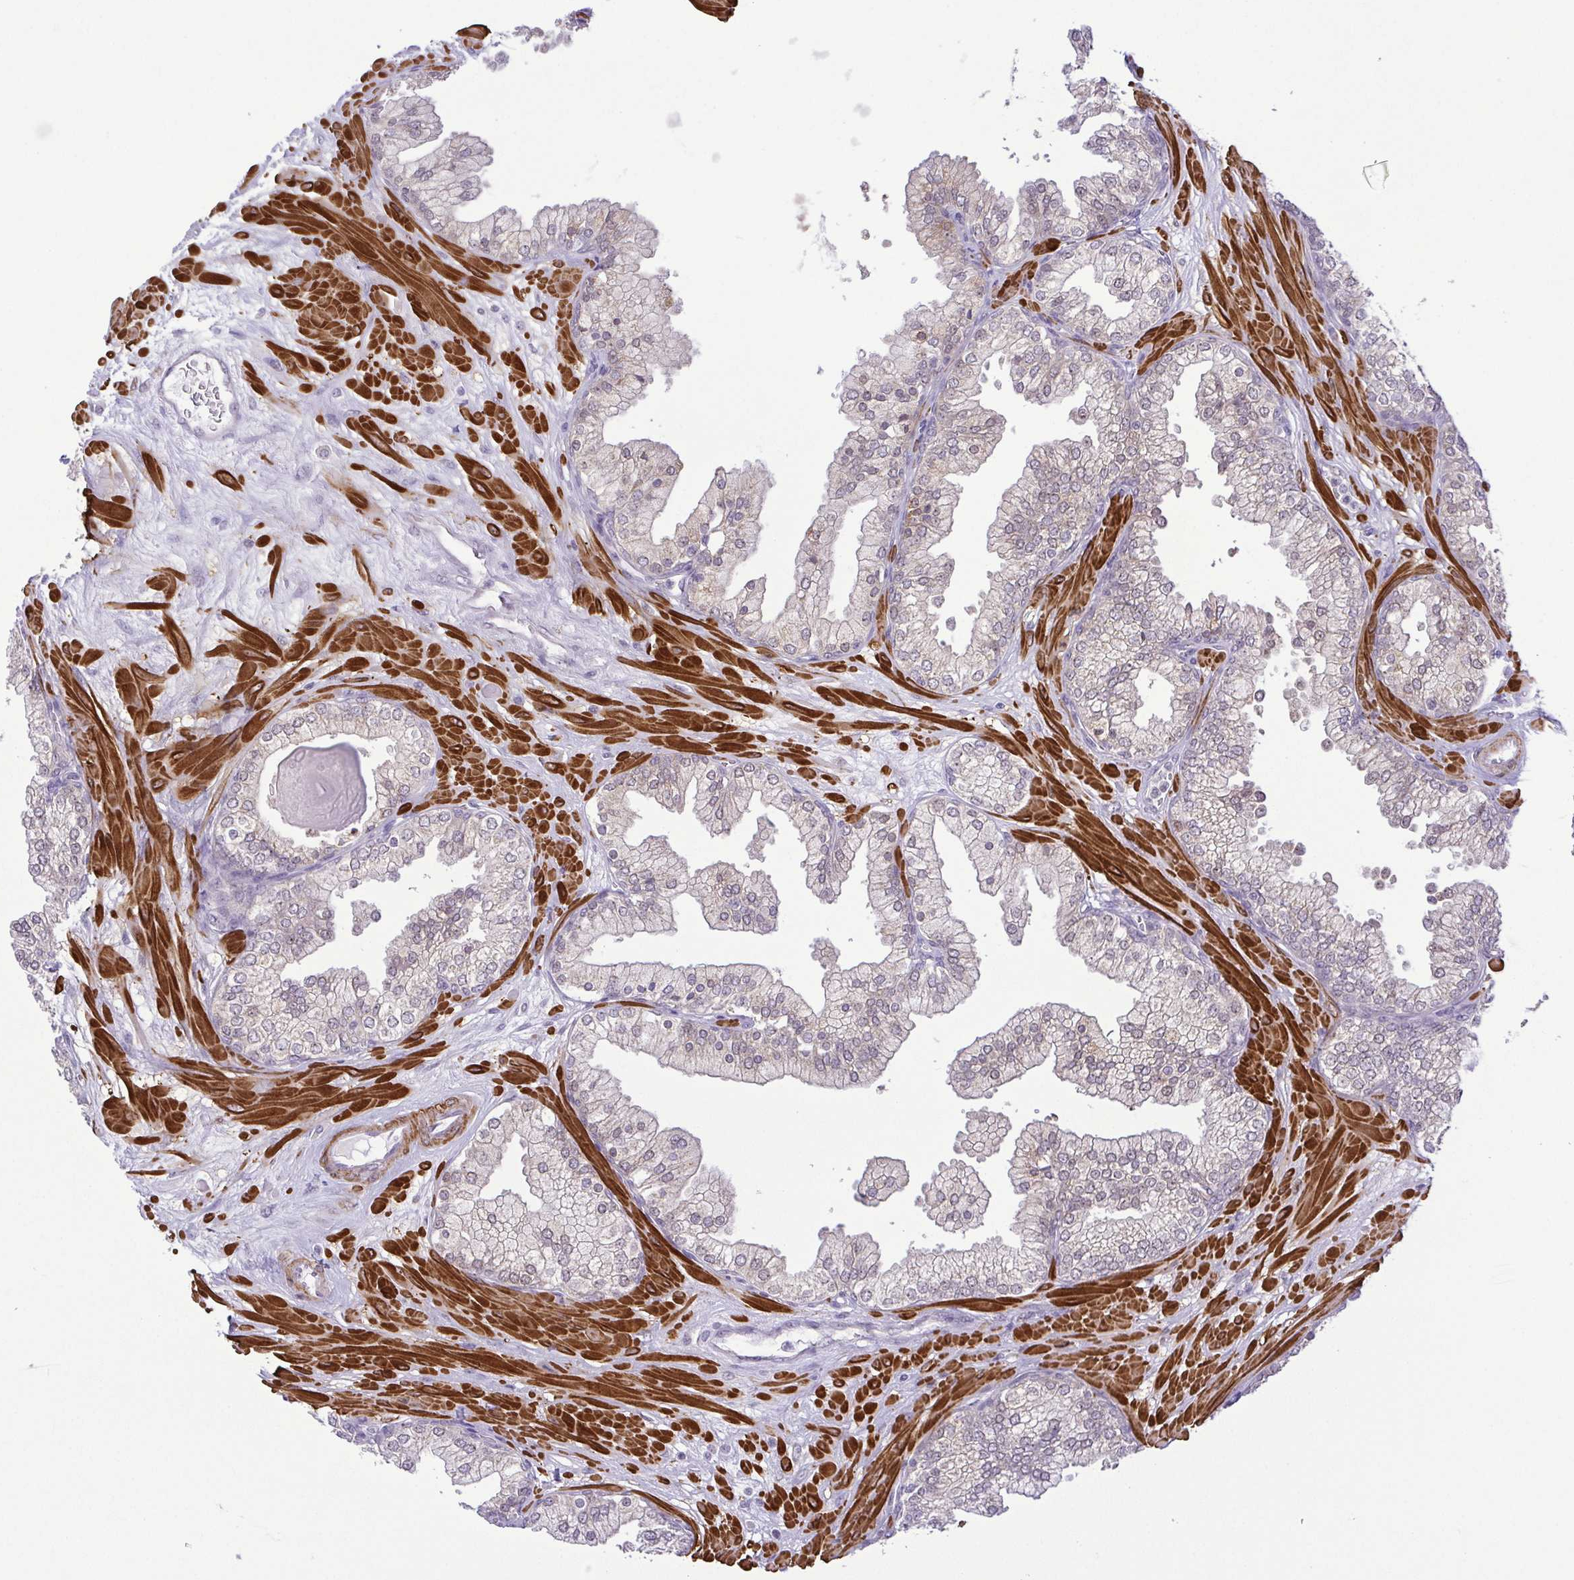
{"staining": {"intensity": "weak", "quantity": "25%-75%", "location": "cytoplasmic/membranous"}, "tissue": "prostate", "cell_type": "Glandular cells", "image_type": "normal", "snomed": [{"axis": "morphology", "description": "Normal tissue, NOS"}, {"axis": "topography", "description": "Prostate"}, {"axis": "topography", "description": "Peripheral nerve tissue"}], "caption": "An image showing weak cytoplasmic/membranous positivity in about 25%-75% of glandular cells in unremarkable prostate, as visualized by brown immunohistochemical staining.", "gene": "RSL24D1", "patient": {"sex": "male", "age": 61}}